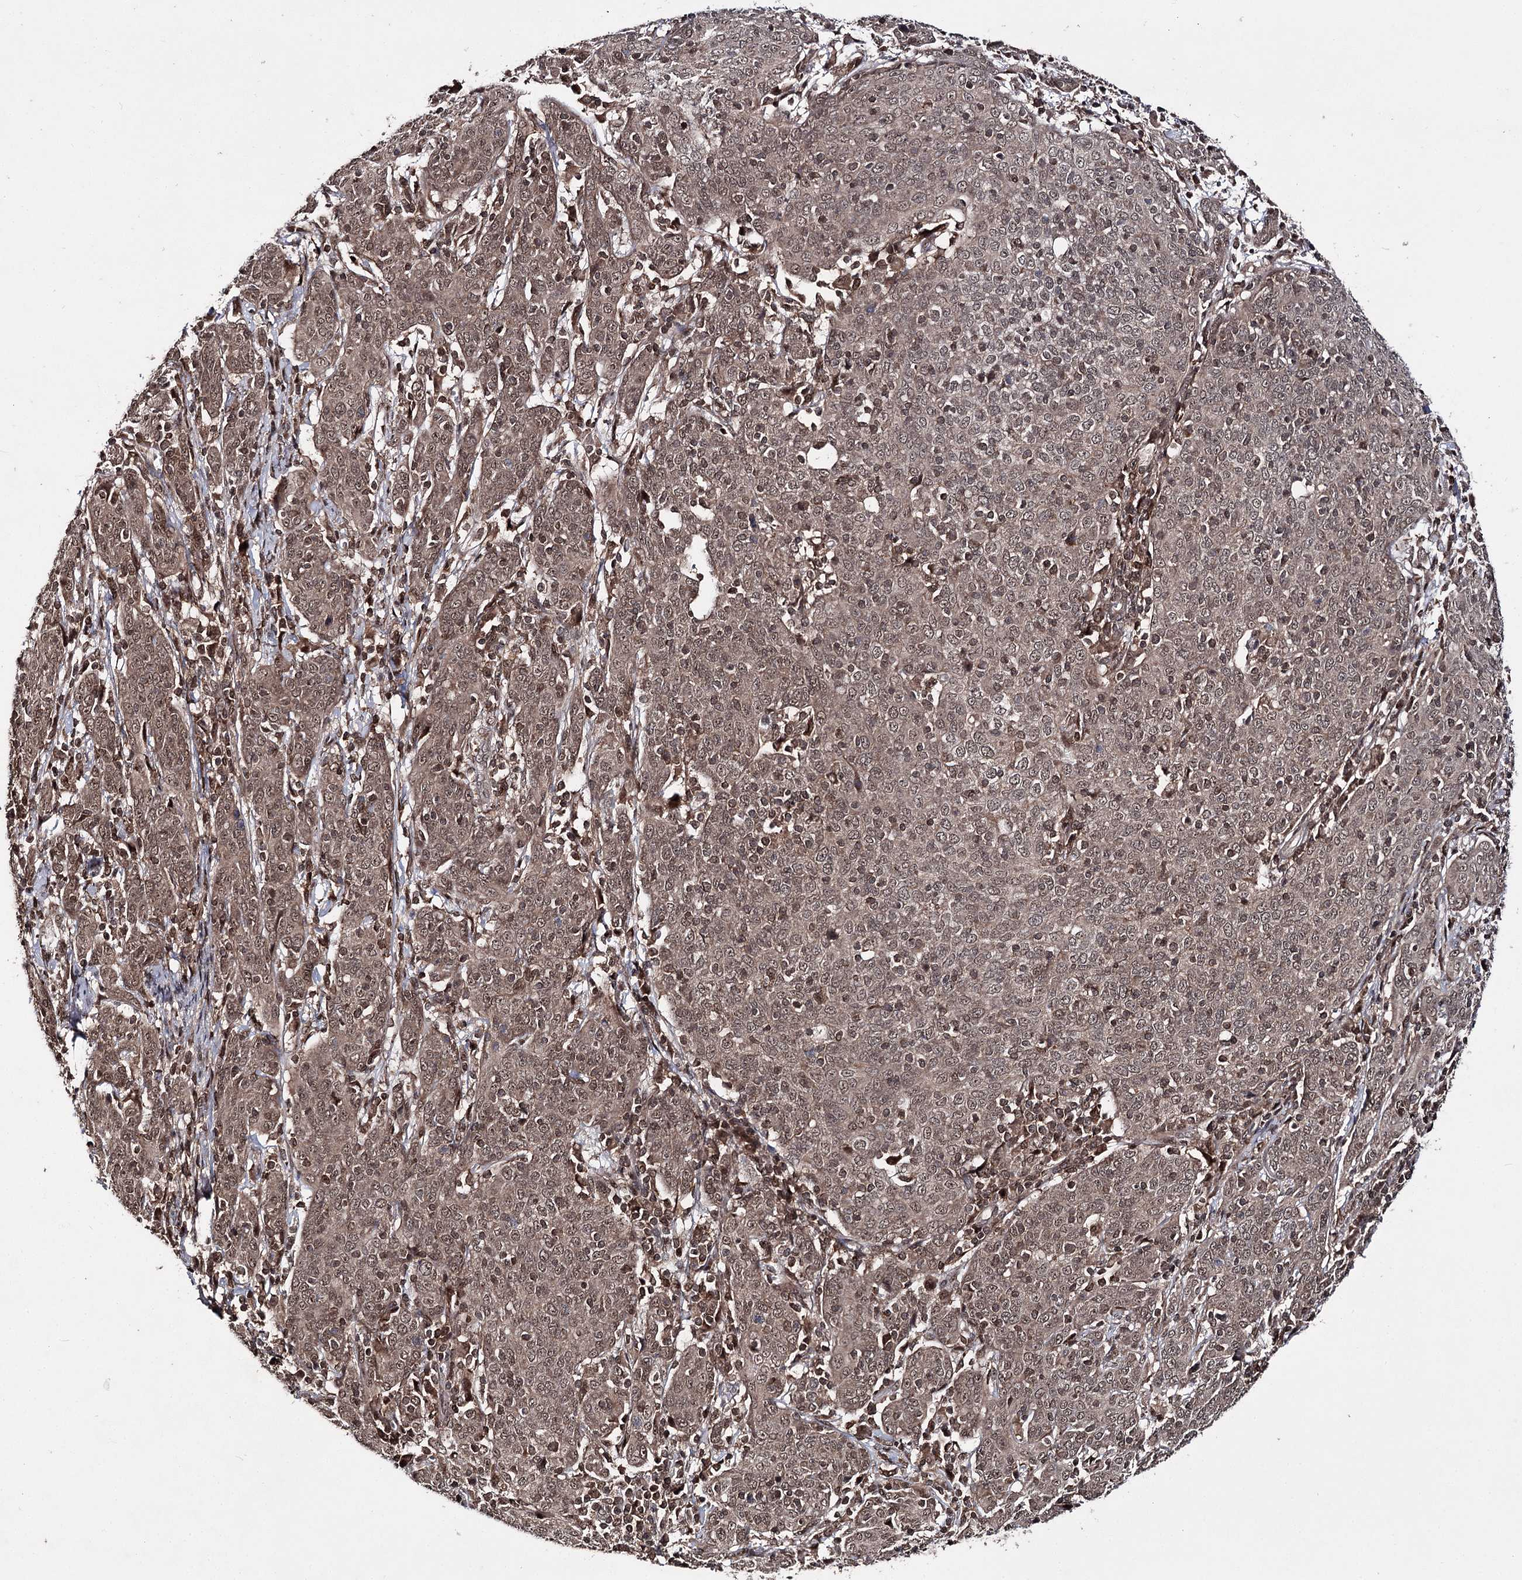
{"staining": {"intensity": "weak", "quantity": ">75%", "location": "cytoplasmic/membranous,nuclear"}, "tissue": "cervical cancer", "cell_type": "Tumor cells", "image_type": "cancer", "snomed": [{"axis": "morphology", "description": "Squamous cell carcinoma, NOS"}, {"axis": "topography", "description": "Cervix"}], "caption": "Immunohistochemistry image of neoplastic tissue: cervical cancer stained using immunohistochemistry demonstrates low levels of weak protein expression localized specifically in the cytoplasmic/membranous and nuclear of tumor cells, appearing as a cytoplasmic/membranous and nuclear brown color.", "gene": "FAM53B", "patient": {"sex": "female", "age": 67}}